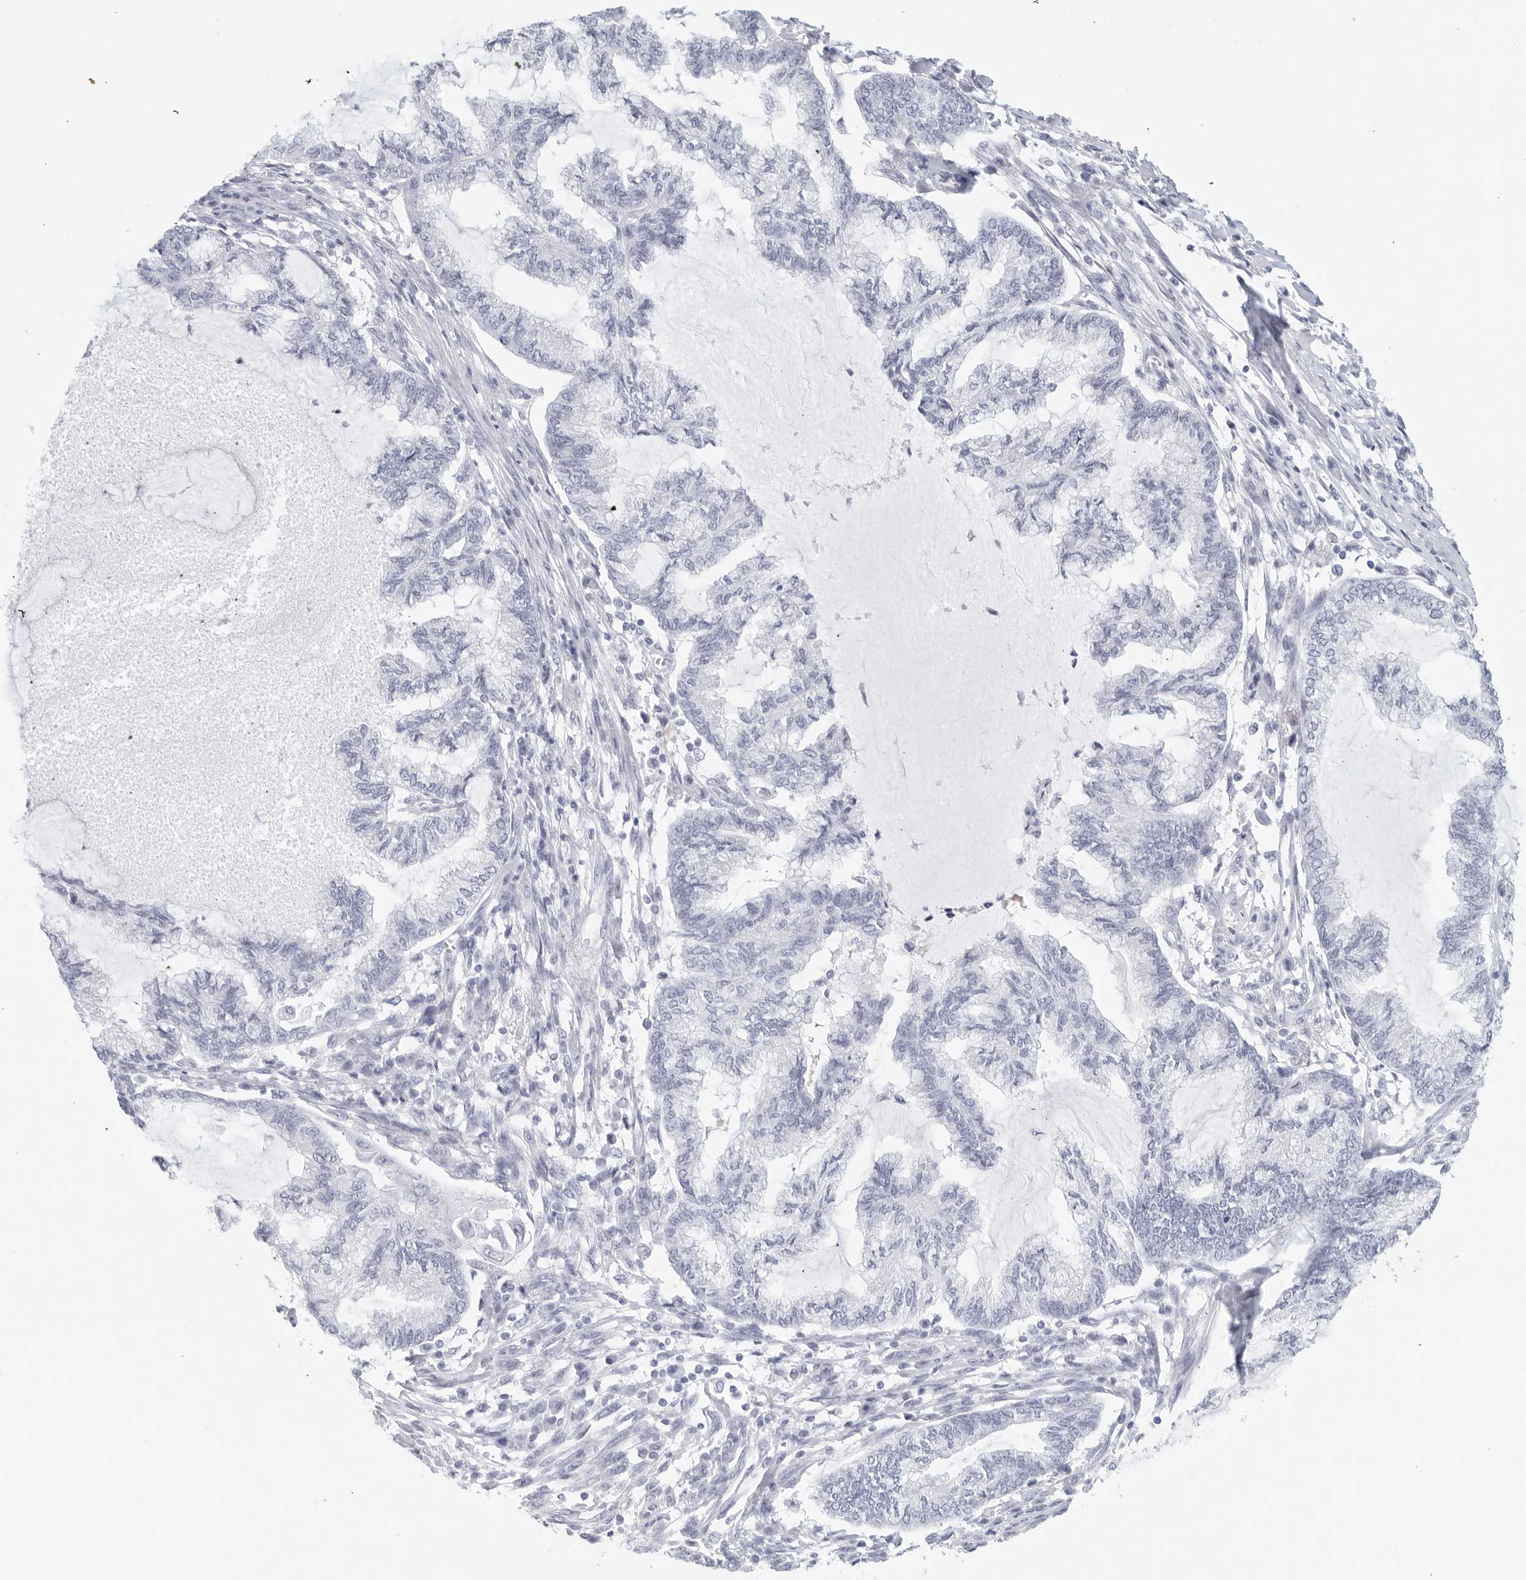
{"staining": {"intensity": "negative", "quantity": "none", "location": "none"}, "tissue": "endometrial cancer", "cell_type": "Tumor cells", "image_type": "cancer", "snomed": [{"axis": "morphology", "description": "Adenocarcinoma, NOS"}, {"axis": "topography", "description": "Endometrium"}], "caption": "Human adenocarcinoma (endometrial) stained for a protein using immunohistochemistry (IHC) reveals no staining in tumor cells.", "gene": "FGG", "patient": {"sex": "female", "age": 86}}